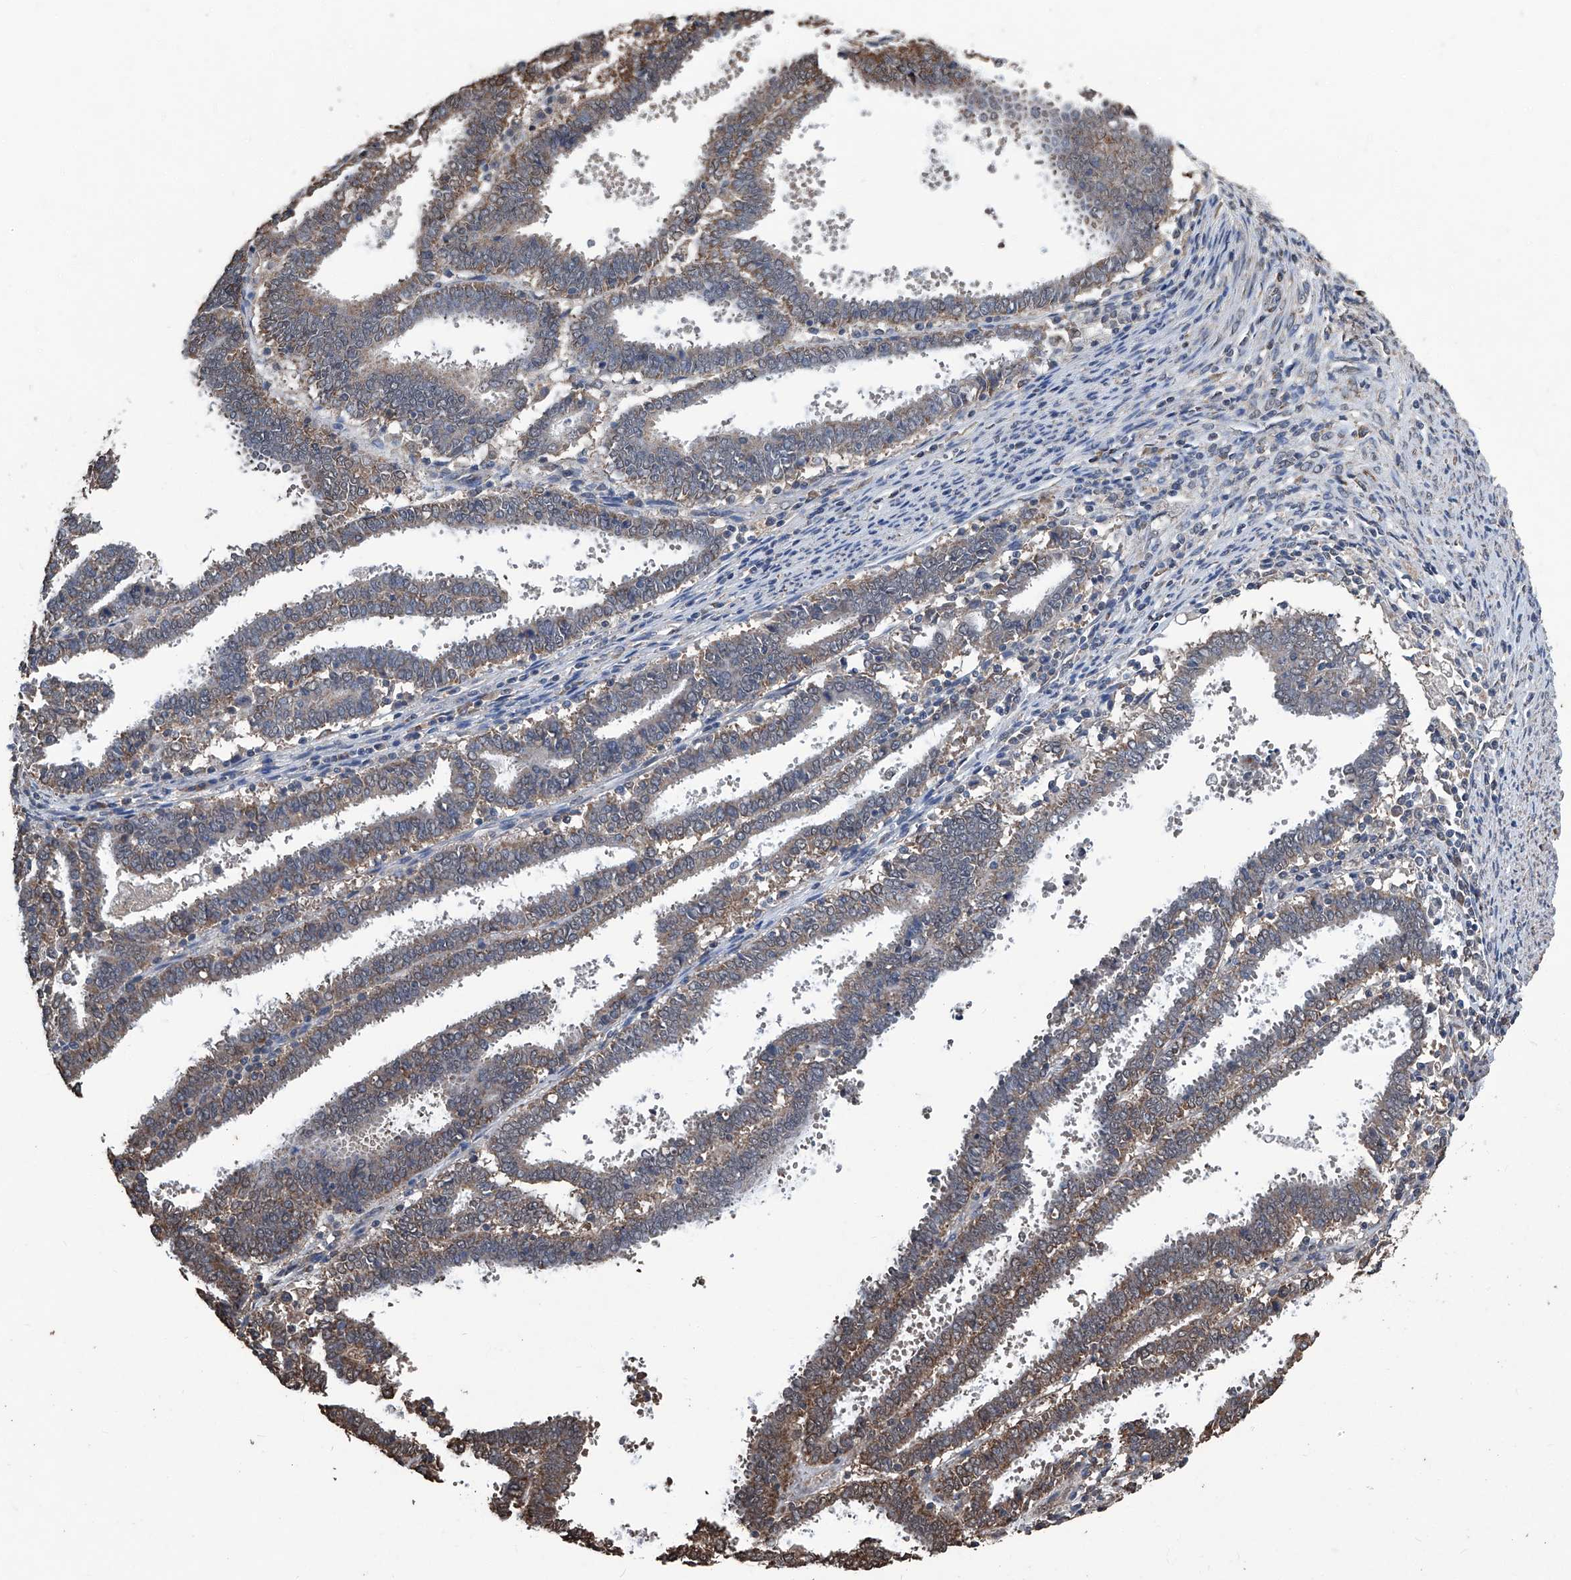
{"staining": {"intensity": "moderate", "quantity": ">75%", "location": "cytoplasmic/membranous"}, "tissue": "endometrial cancer", "cell_type": "Tumor cells", "image_type": "cancer", "snomed": [{"axis": "morphology", "description": "Adenocarcinoma, NOS"}, {"axis": "topography", "description": "Uterus"}], "caption": "IHC photomicrograph of neoplastic tissue: endometrial cancer stained using immunohistochemistry (IHC) demonstrates medium levels of moderate protein expression localized specifically in the cytoplasmic/membranous of tumor cells, appearing as a cytoplasmic/membranous brown color.", "gene": "STARD7", "patient": {"sex": "female", "age": 83}}